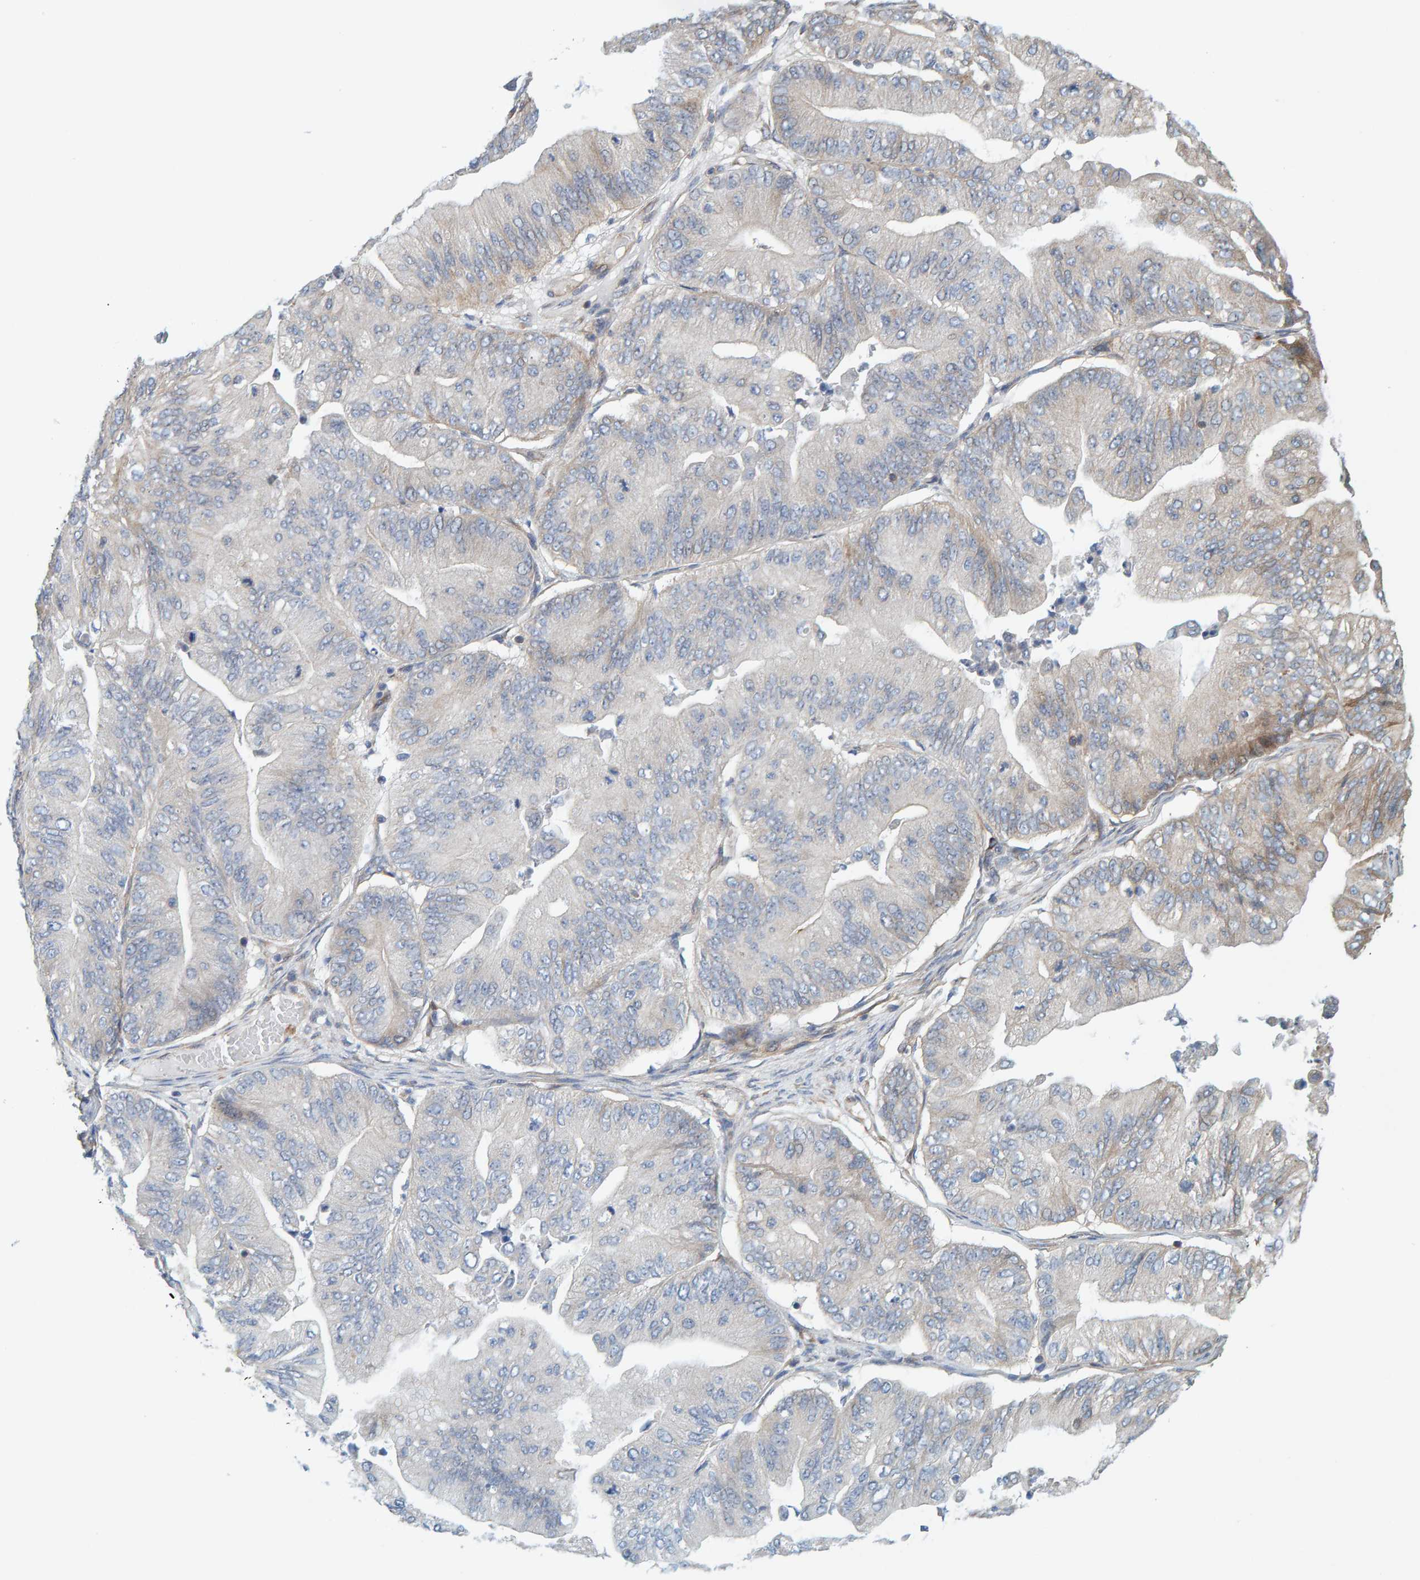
{"staining": {"intensity": "moderate", "quantity": "25%-75%", "location": "cytoplasmic/membranous"}, "tissue": "ovarian cancer", "cell_type": "Tumor cells", "image_type": "cancer", "snomed": [{"axis": "morphology", "description": "Cystadenocarcinoma, mucinous, NOS"}, {"axis": "topography", "description": "Ovary"}], "caption": "Immunohistochemical staining of ovarian cancer (mucinous cystadenocarcinoma) shows moderate cytoplasmic/membranous protein staining in about 25%-75% of tumor cells. The protein of interest is shown in brown color, while the nuclei are stained blue.", "gene": "PRKD2", "patient": {"sex": "female", "age": 61}}